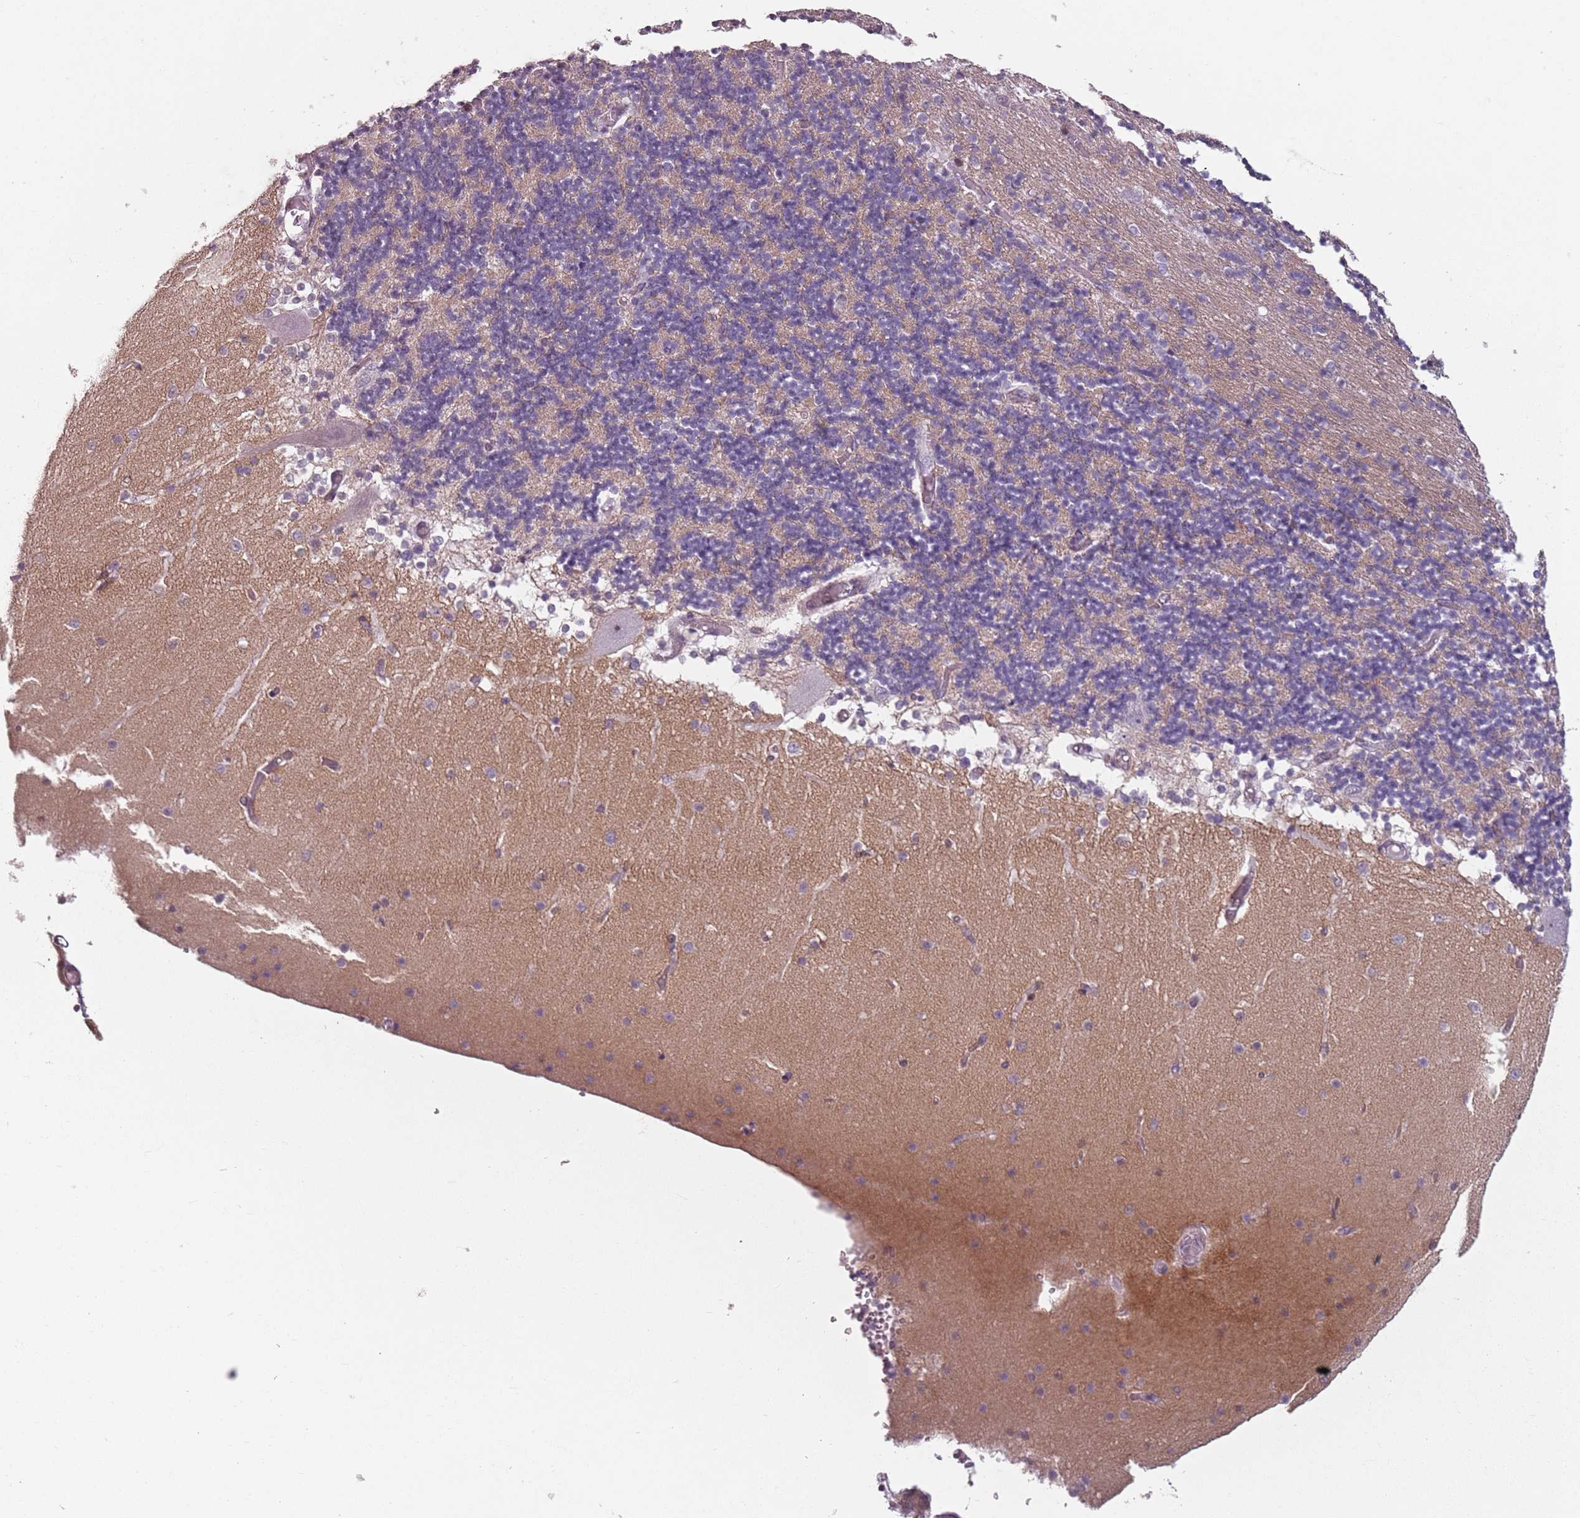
{"staining": {"intensity": "negative", "quantity": "none", "location": "none"}, "tissue": "cerebellum", "cell_type": "Cells in granular layer", "image_type": "normal", "snomed": [{"axis": "morphology", "description": "Normal tissue, NOS"}, {"axis": "topography", "description": "Cerebellum"}], "caption": "Immunohistochemical staining of benign cerebellum displays no significant staining in cells in granular layer.", "gene": "TMC4", "patient": {"sex": "female", "age": 28}}